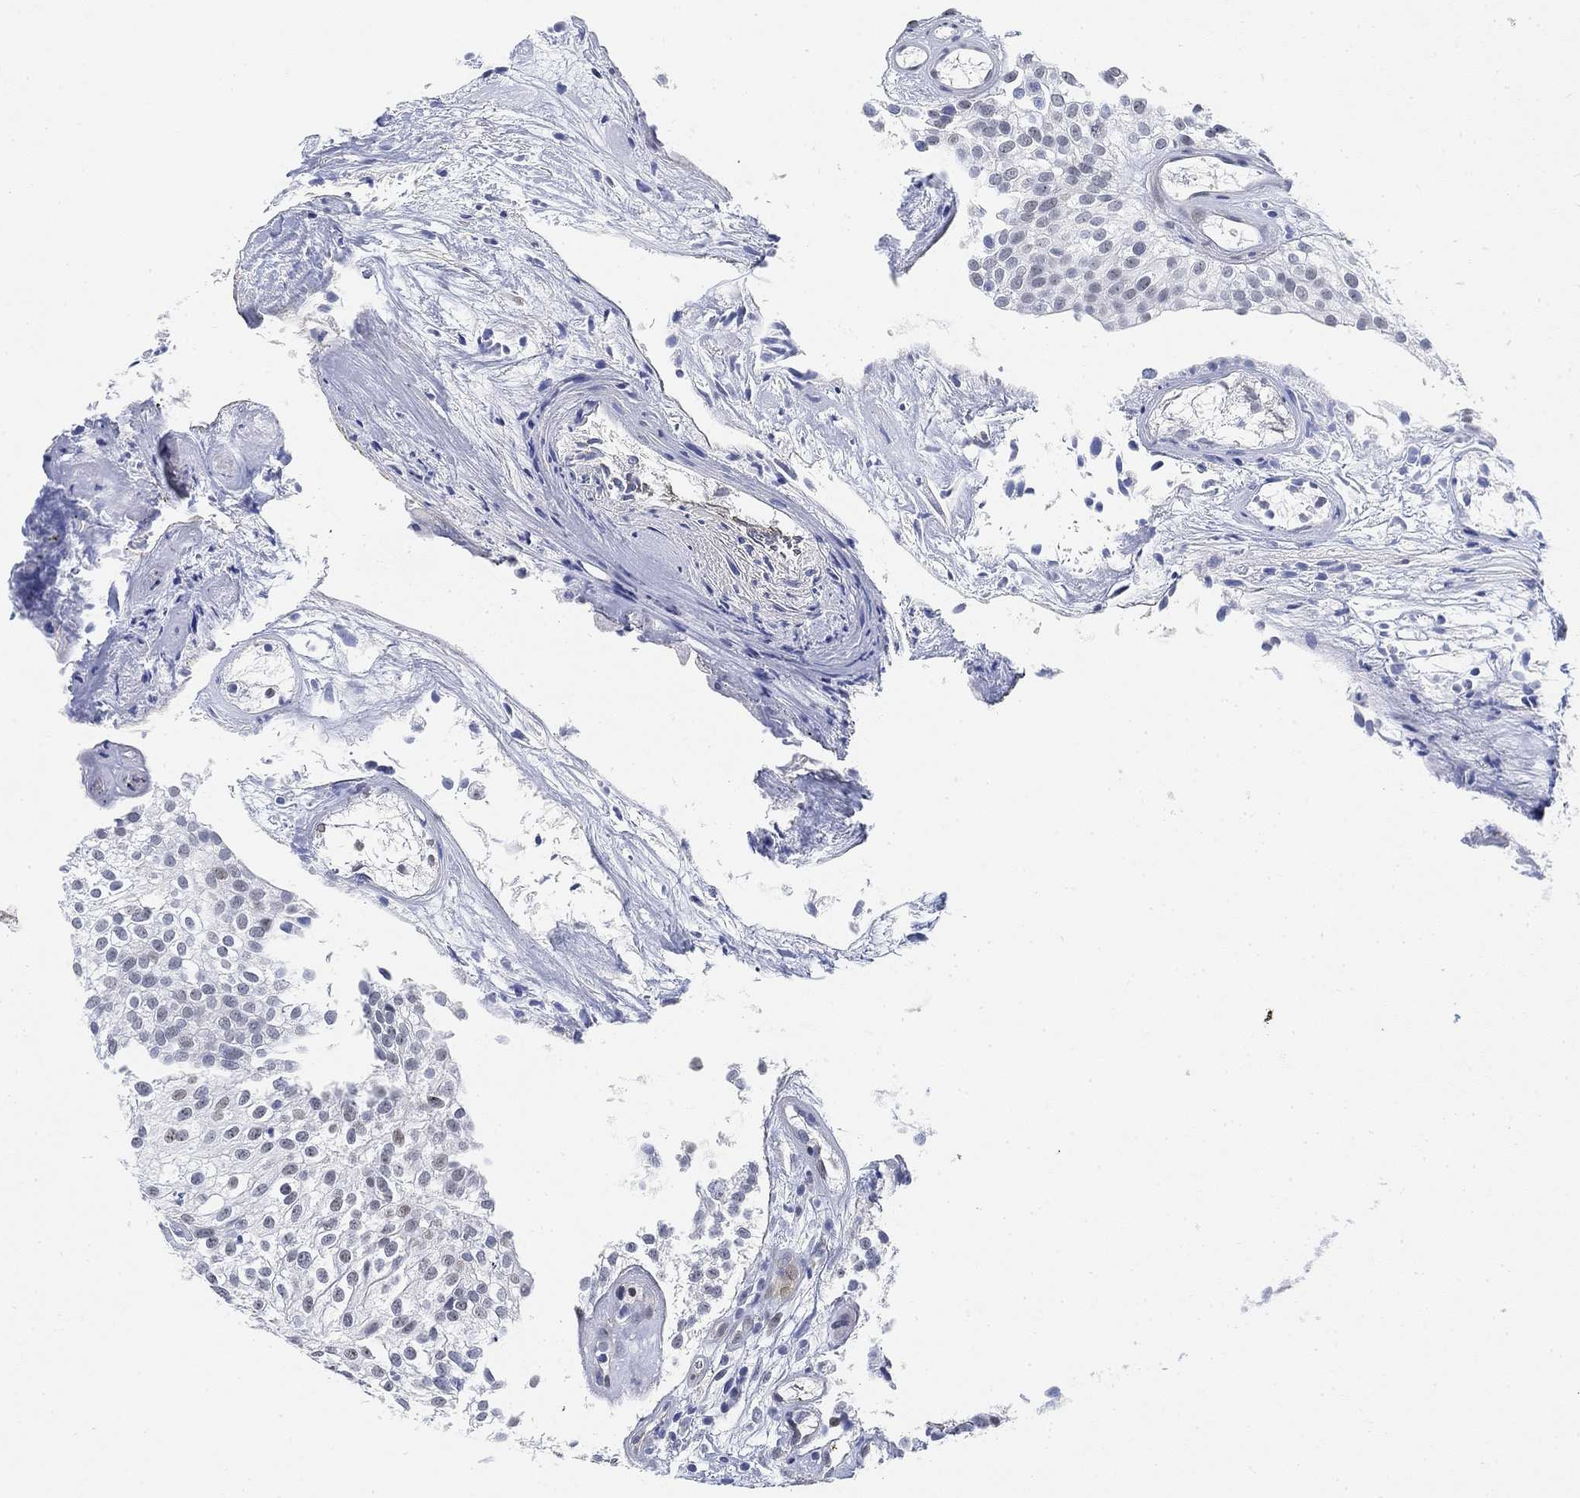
{"staining": {"intensity": "weak", "quantity": "<25%", "location": "nuclear"}, "tissue": "urothelial cancer", "cell_type": "Tumor cells", "image_type": "cancer", "snomed": [{"axis": "morphology", "description": "Urothelial carcinoma, High grade"}, {"axis": "topography", "description": "Urinary bladder"}], "caption": "The histopathology image demonstrates no staining of tumor cells in urothelial carcinoma (high-grade).", "gene": "PAX6", "patient": {"sex": "female", "age": 79}}